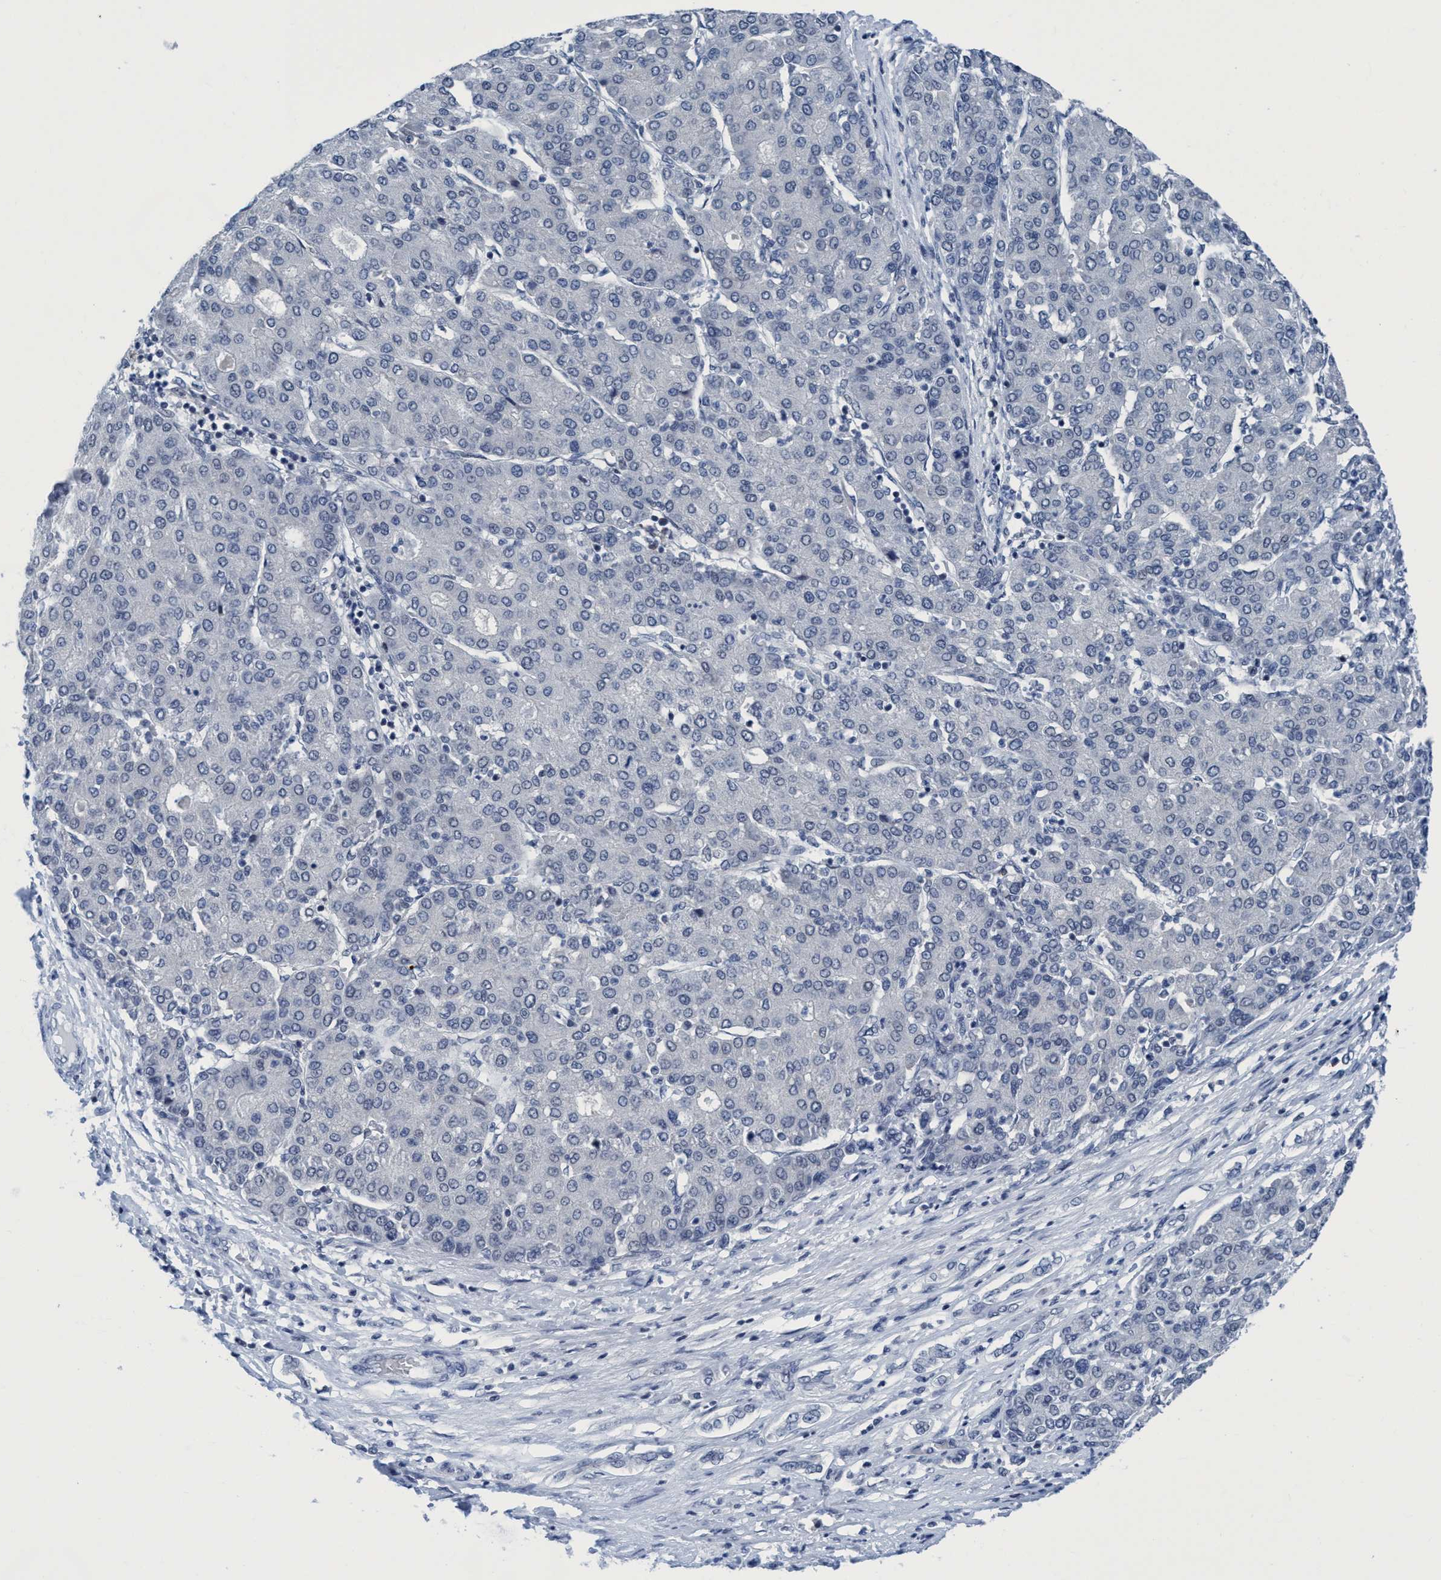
{"staining": {"intensity": "negative", "quantity": "none", "location": "none"}, "tissue": "liver cancer", "cell_type": "Tumor cells", "image_type": "cancer", "snomed": [{"axis": "morphology", "description": "Carcinoma, Hepatocellular, NOS"}, {"axis": "topography", "description": "Liver"}], "caption": "A high-resolution micrograph shows immunohistochemistry (IHC) staining of liver hepatocellular carcinoma, which exhibits no significant staining in tumor cells.", "gene": "DNAI1", "patient": {"sex": "male", "age": 65}}